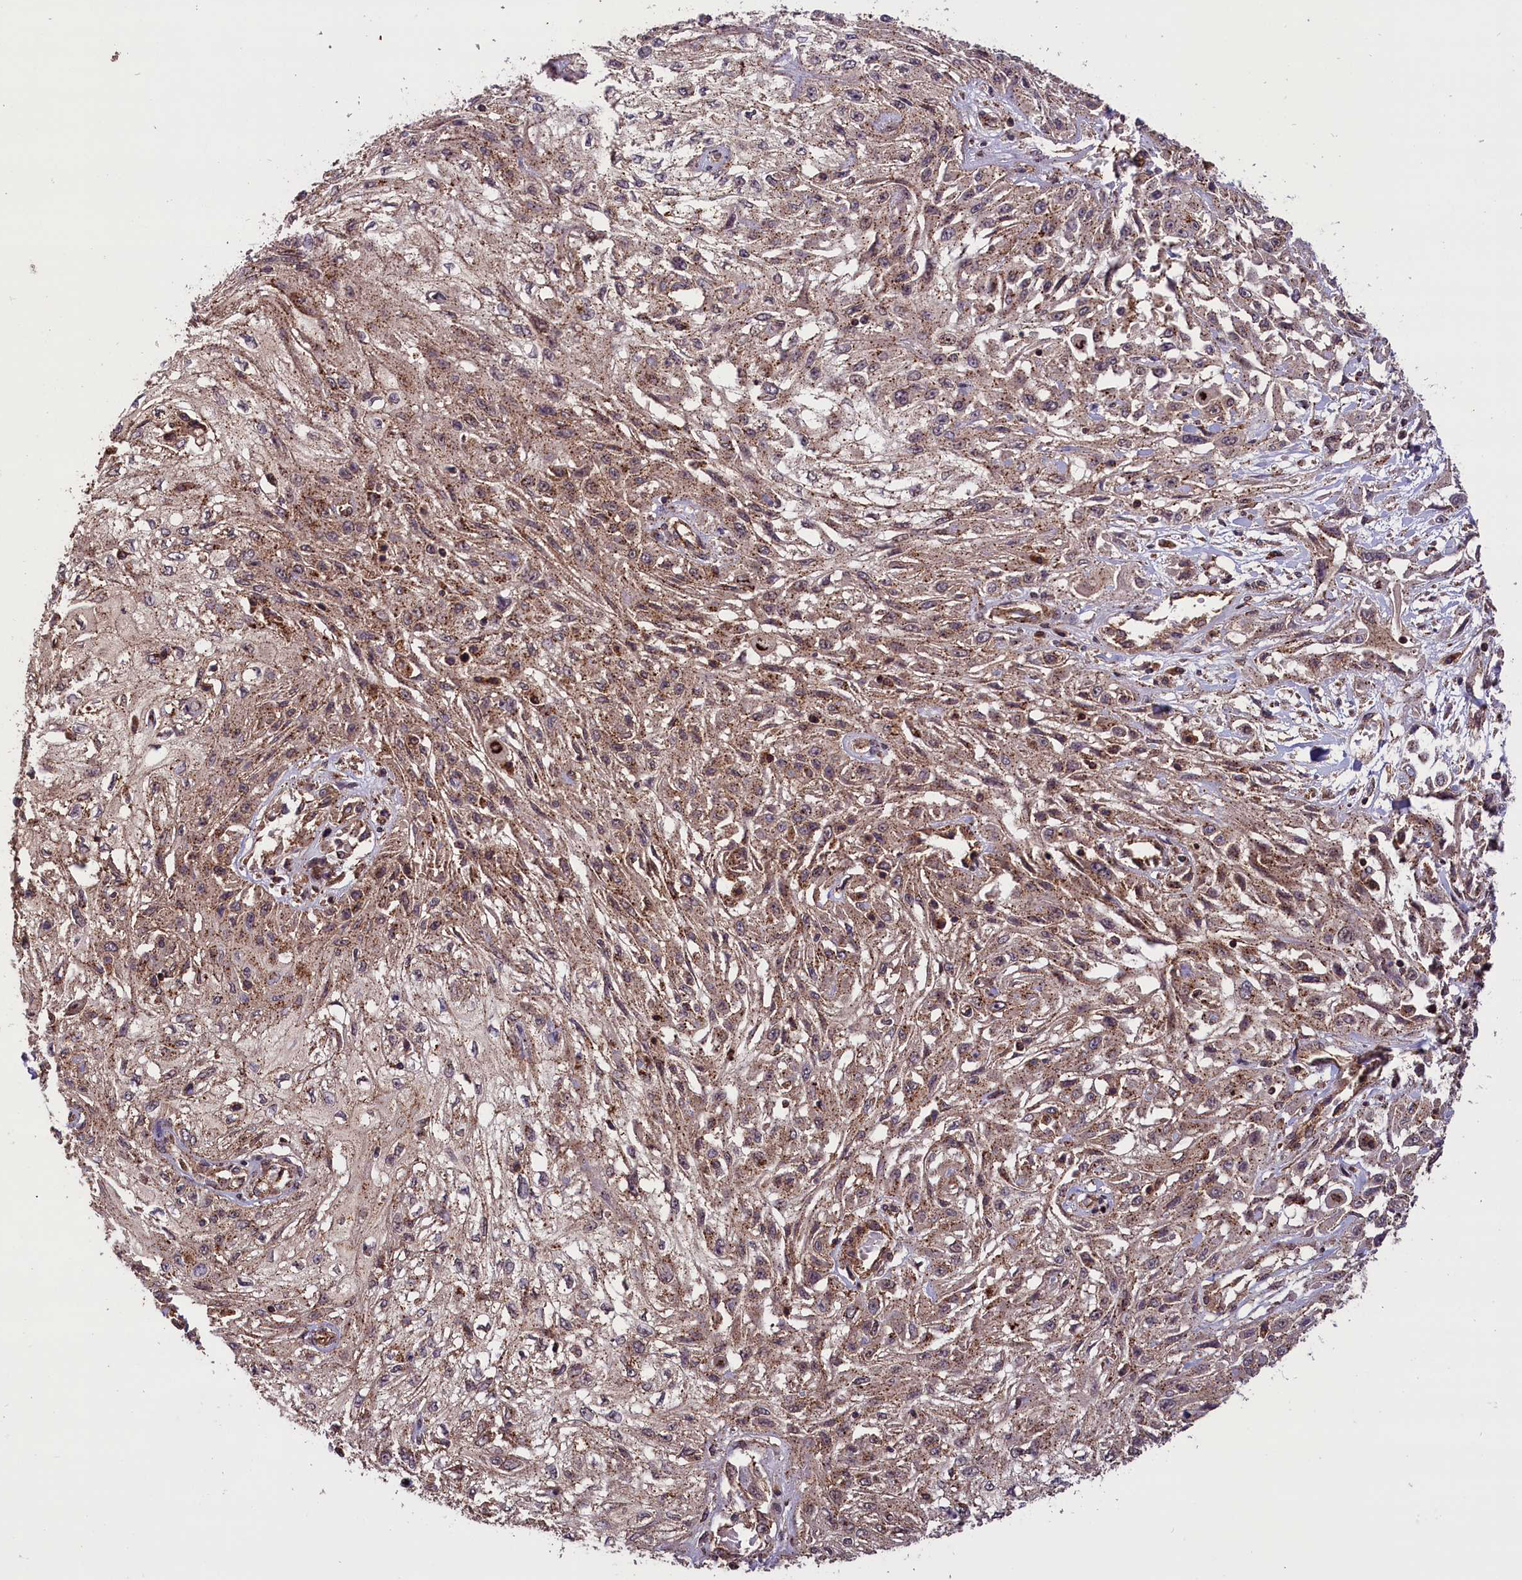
{"staining": {"intensity": "moderate", "quantity": ">75%", "location": "cytoplasmic/membranous"}, "tissue": "skin cancer", "cell_type": "Tumor cells", "image_type": "cancer", "snomed": [{"axis": "morphology", "description": "Squamous cell carcinoma, NOS"}, {"axis": "morphology", "description": "Squamous cell carcinoma, metastatic, NOS"}, {"axis": "topography", "description": "Skin"}, {"axis": "topography", "description": "Lymph node"}], "caption": "A histopathology image of human skin cancer stained for a protein exhibits moderate cytoplasmic/membranous brown staining in tumor cells. (Brightfield microscopy of DAB IHC at high magnification).", "gene": "IST1", "patient": {"sex": "male", "age": 75}}